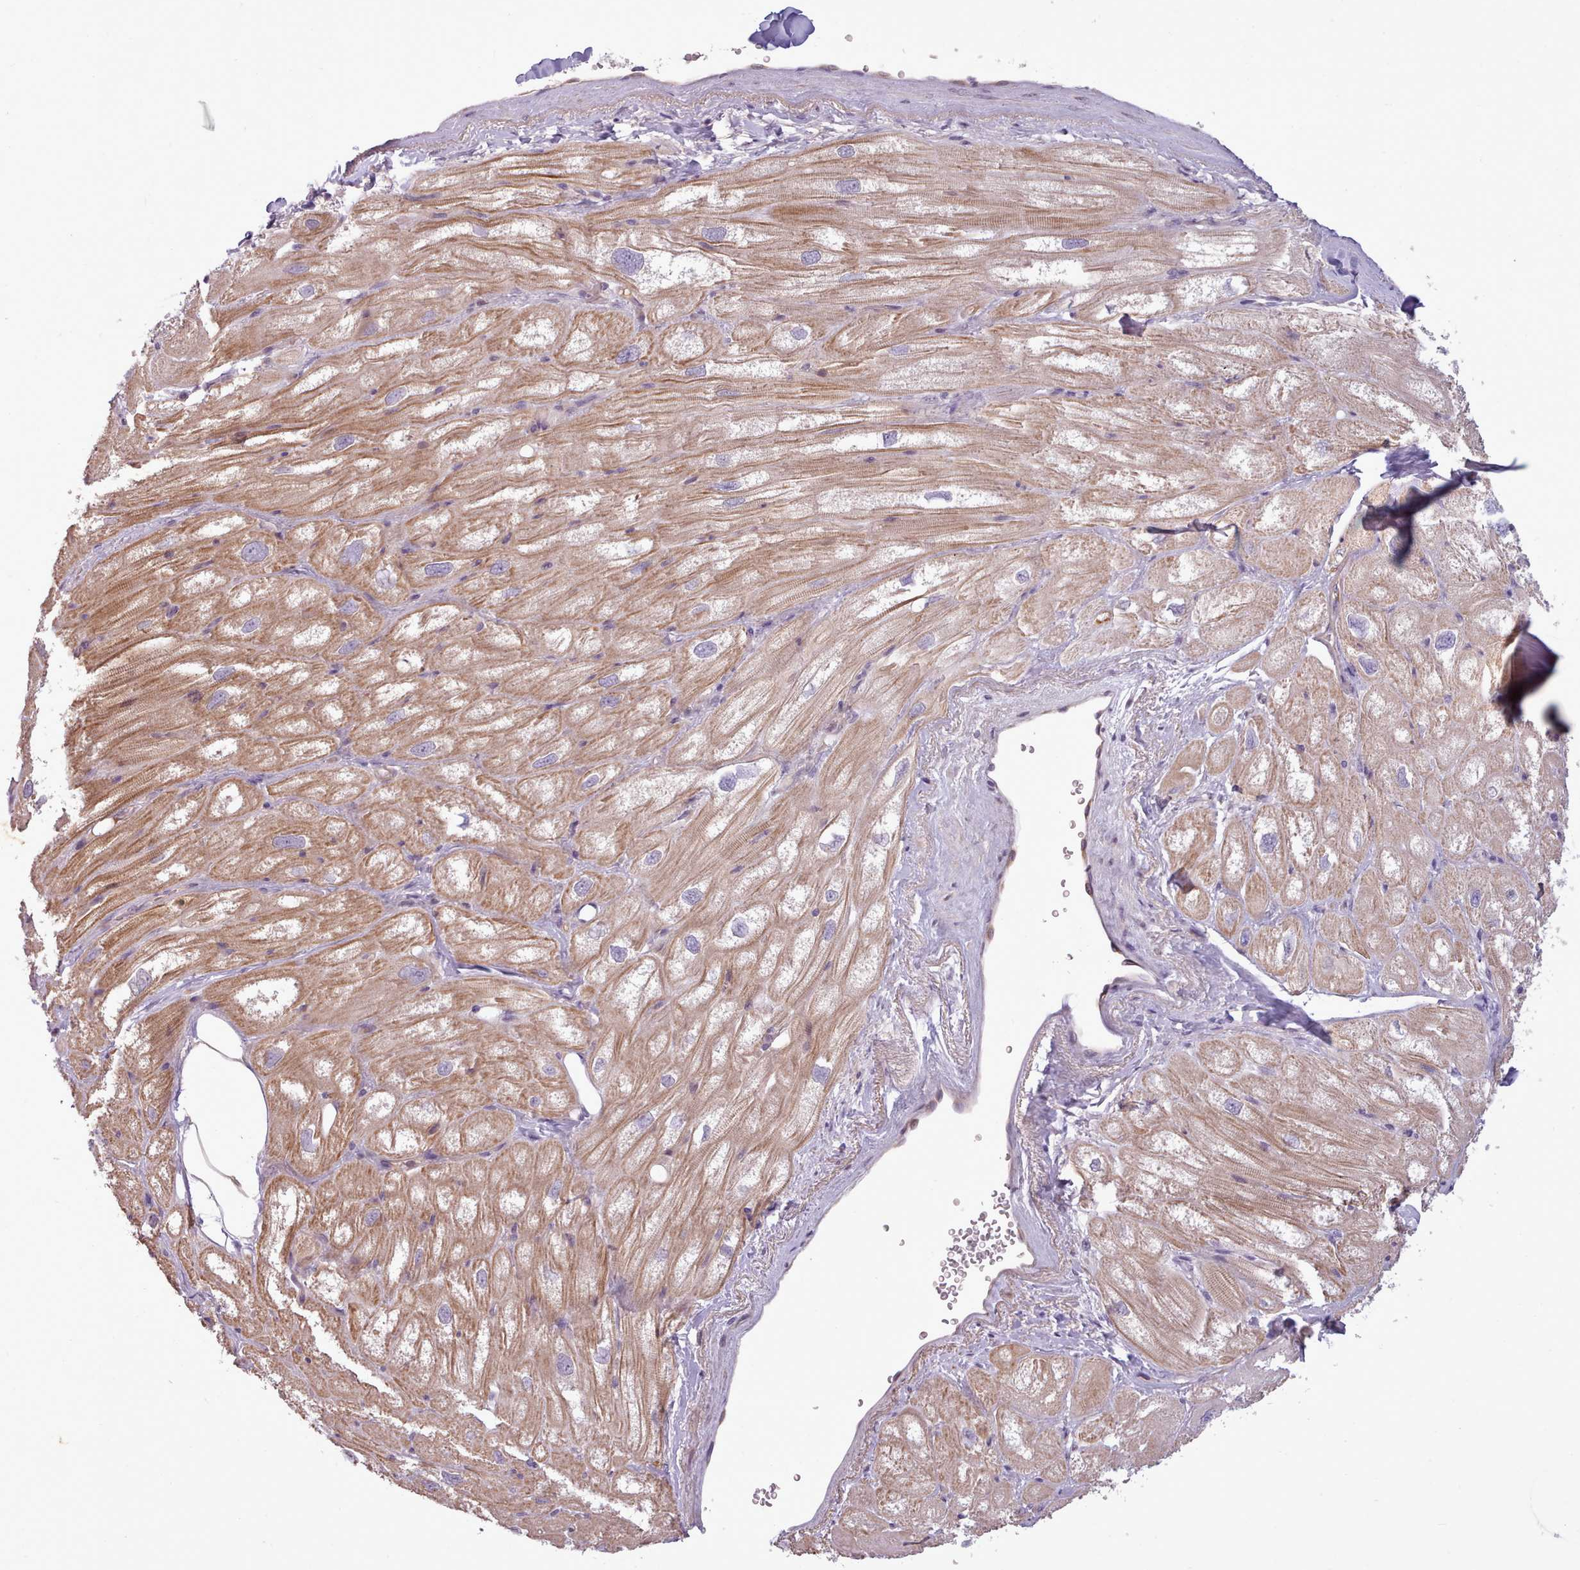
{"staining": {"intensity": "weak", "quantity": "25%-75%", "location": "cytoplasmic/membranous"}, "tissue": "heart muscle", "cell_type": "Cardiomyocytes", "image_type": "normal", "snomed": [{"axis": "morphology", "description": "Normal tissue, NOS"}, {"axis": "topography", "description": "Heart"}], "caption": "Normal heart muscle was stained to show a protein in brown. There is low levels of weak cytoplasmic/membranous staining in about 25%-75% of cardiomyocytes.", "gene": "NMRK1", "patient": {"sex": "male", "age": 50}}